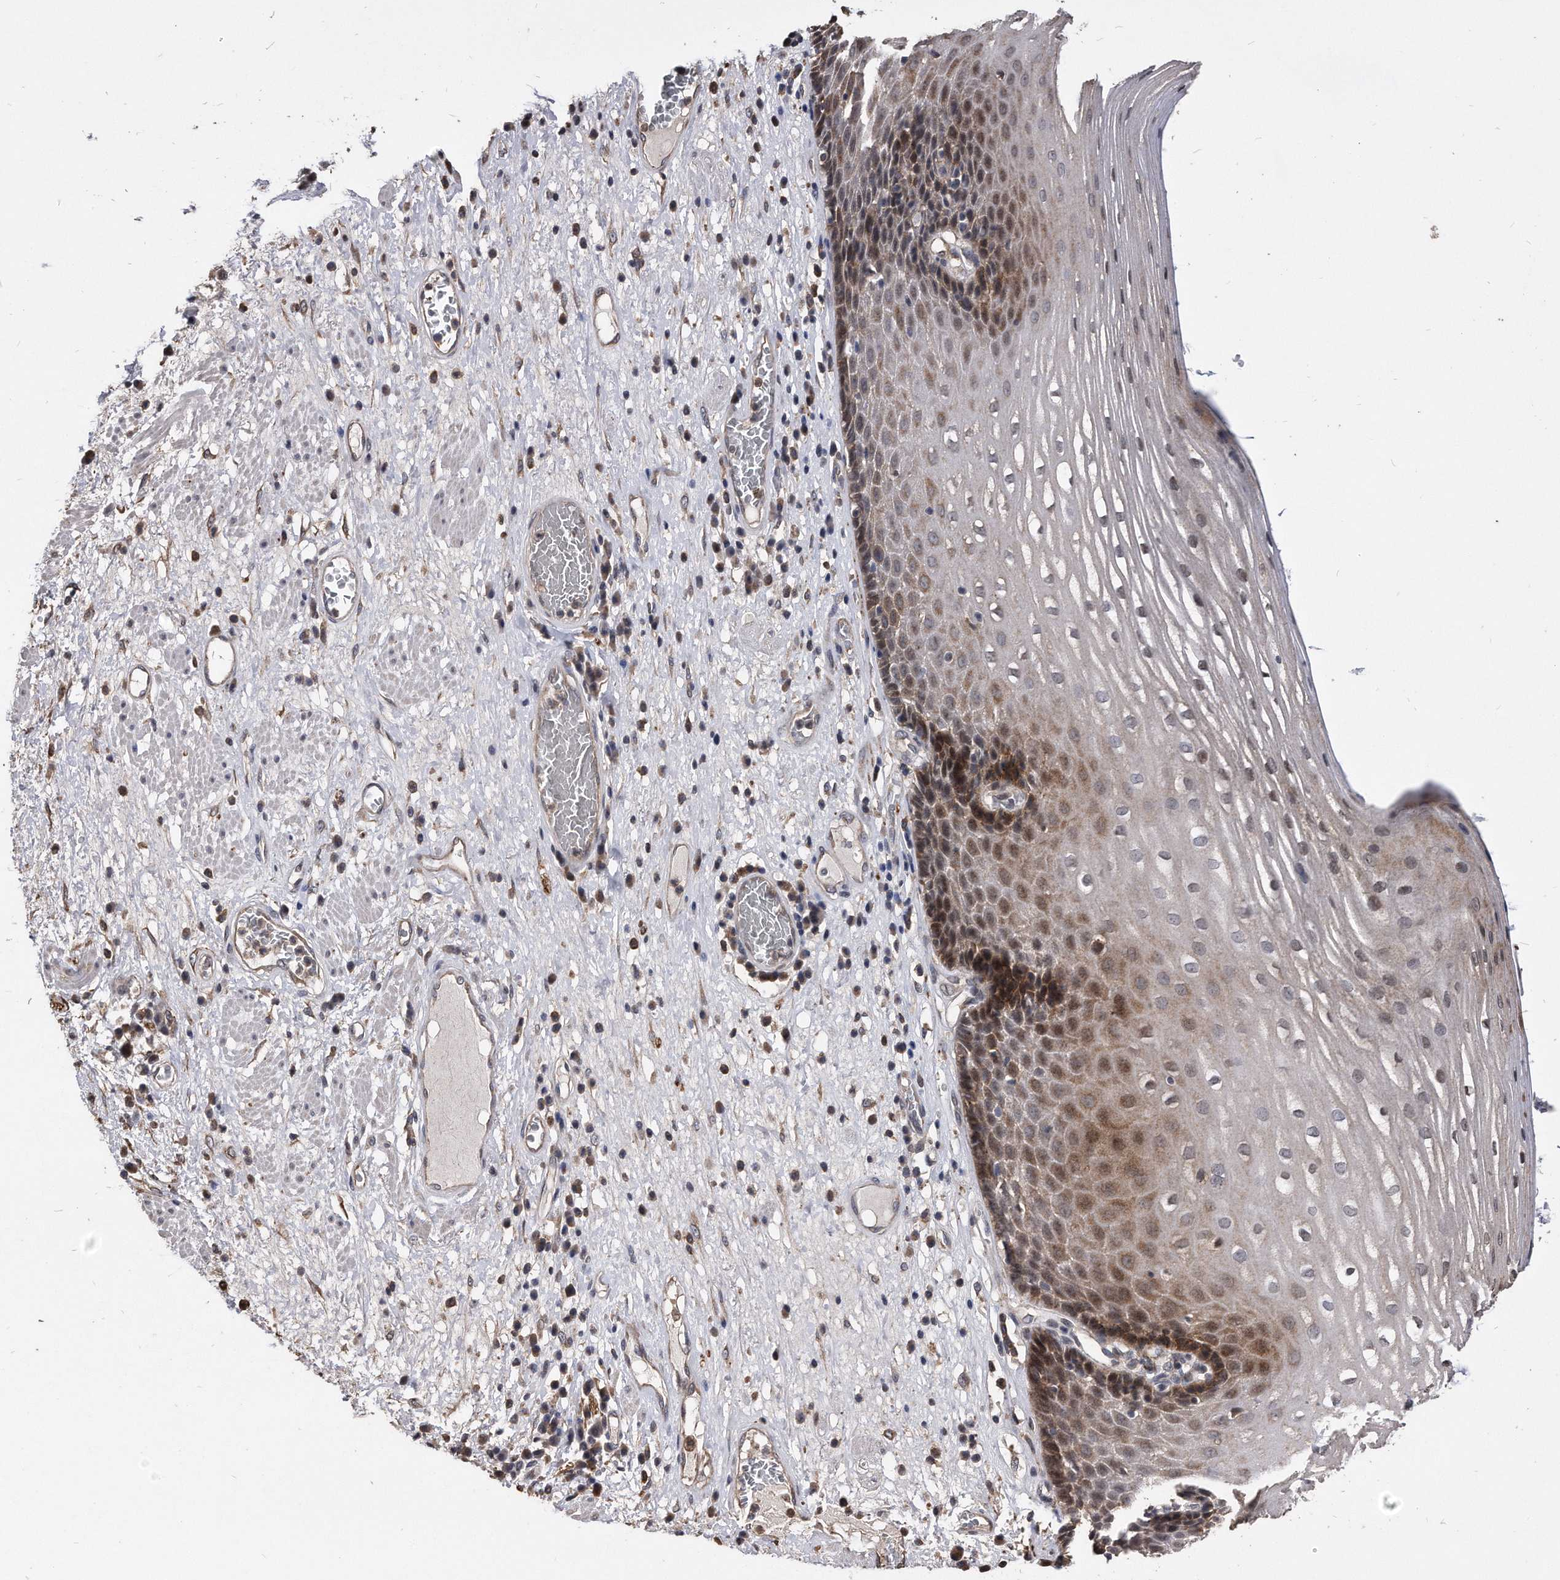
{"staining": {"intensity": "strong", "quantity": "25%-75%", "location": "cytoplasmic/membranous"}, "tissue": "esophagus", "cell_type": "Squamous epithelial cells", "image_type": "normal", "snomed": [{"axis": "morphology", "description": "Normal tissue, NOS"}, {"axis": "morphology", "description": "Adenocarcinoma, NOS"}, {"axis": "topography", "description": "Esophagus"}], "caption": "Immunohistochemical staining of normal human esophagus demonstrates 25%-75% levels of strong cytoplasmic/membranous protein positivity in approximately 25%-75% of squamous epithelial cells. The staining was performed using DAB, with brown indicating positive protein expression. Nuclei are stained blue with hematoxylin.", "gene": "IL20RA", "patient": {"sex": "male", "age": 62}}